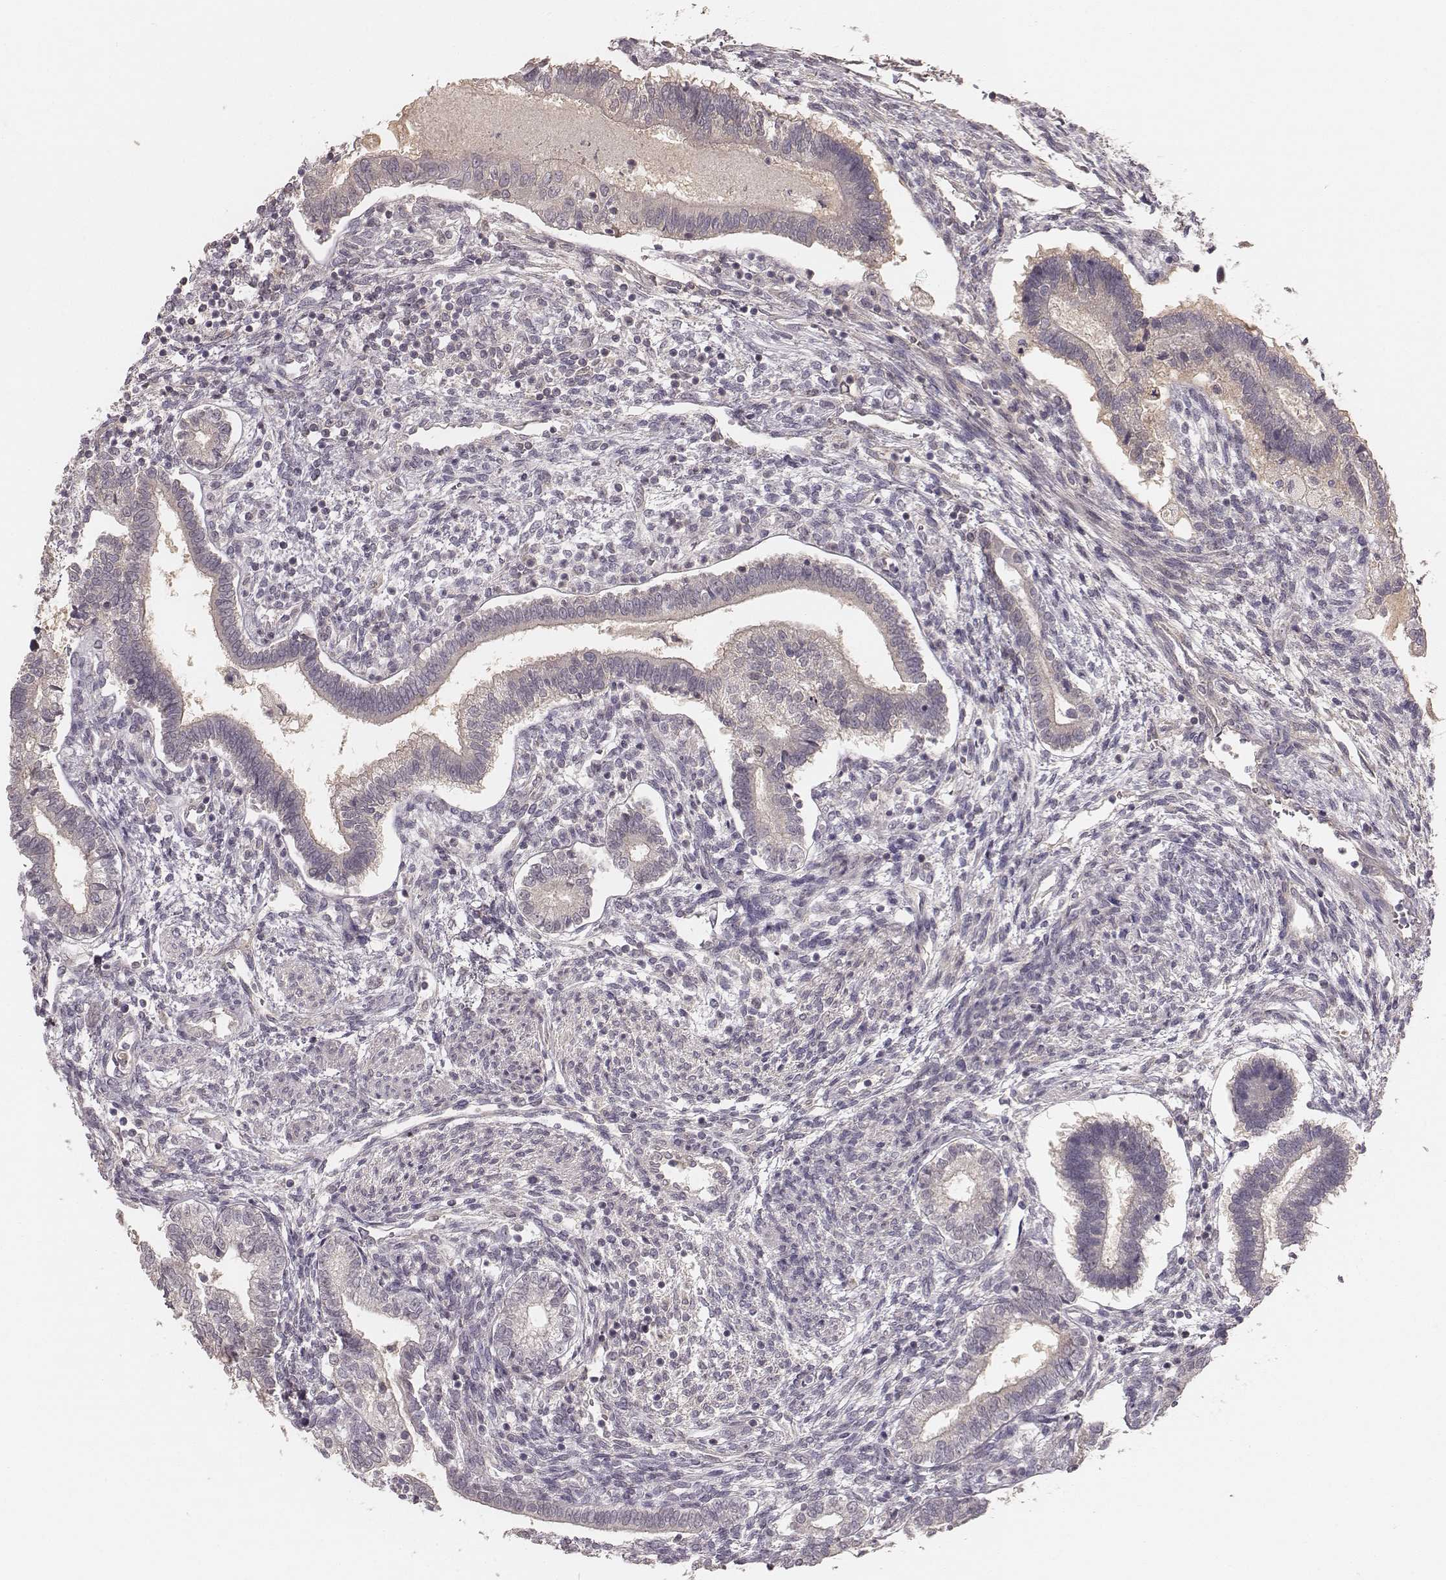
{"staining": {"intensity": "negative", "quantity": "none", "location": "none"}, "tissue": "testis cancer", "cell_type": "Tumor cells", "image_type": "cancer", "snomed": [{"axis": "morphology", "description": "Carcinoma, Embryonal, NOS"}, {"axis": "topography", "description": "Testis"}], "caption": "Testis cancer stained for a protein using immunohistochemistry (IHC) demonstrates no expression tumor cells.", "gene": "LY6K", "patient": {"sex": "male", "age": 37}}